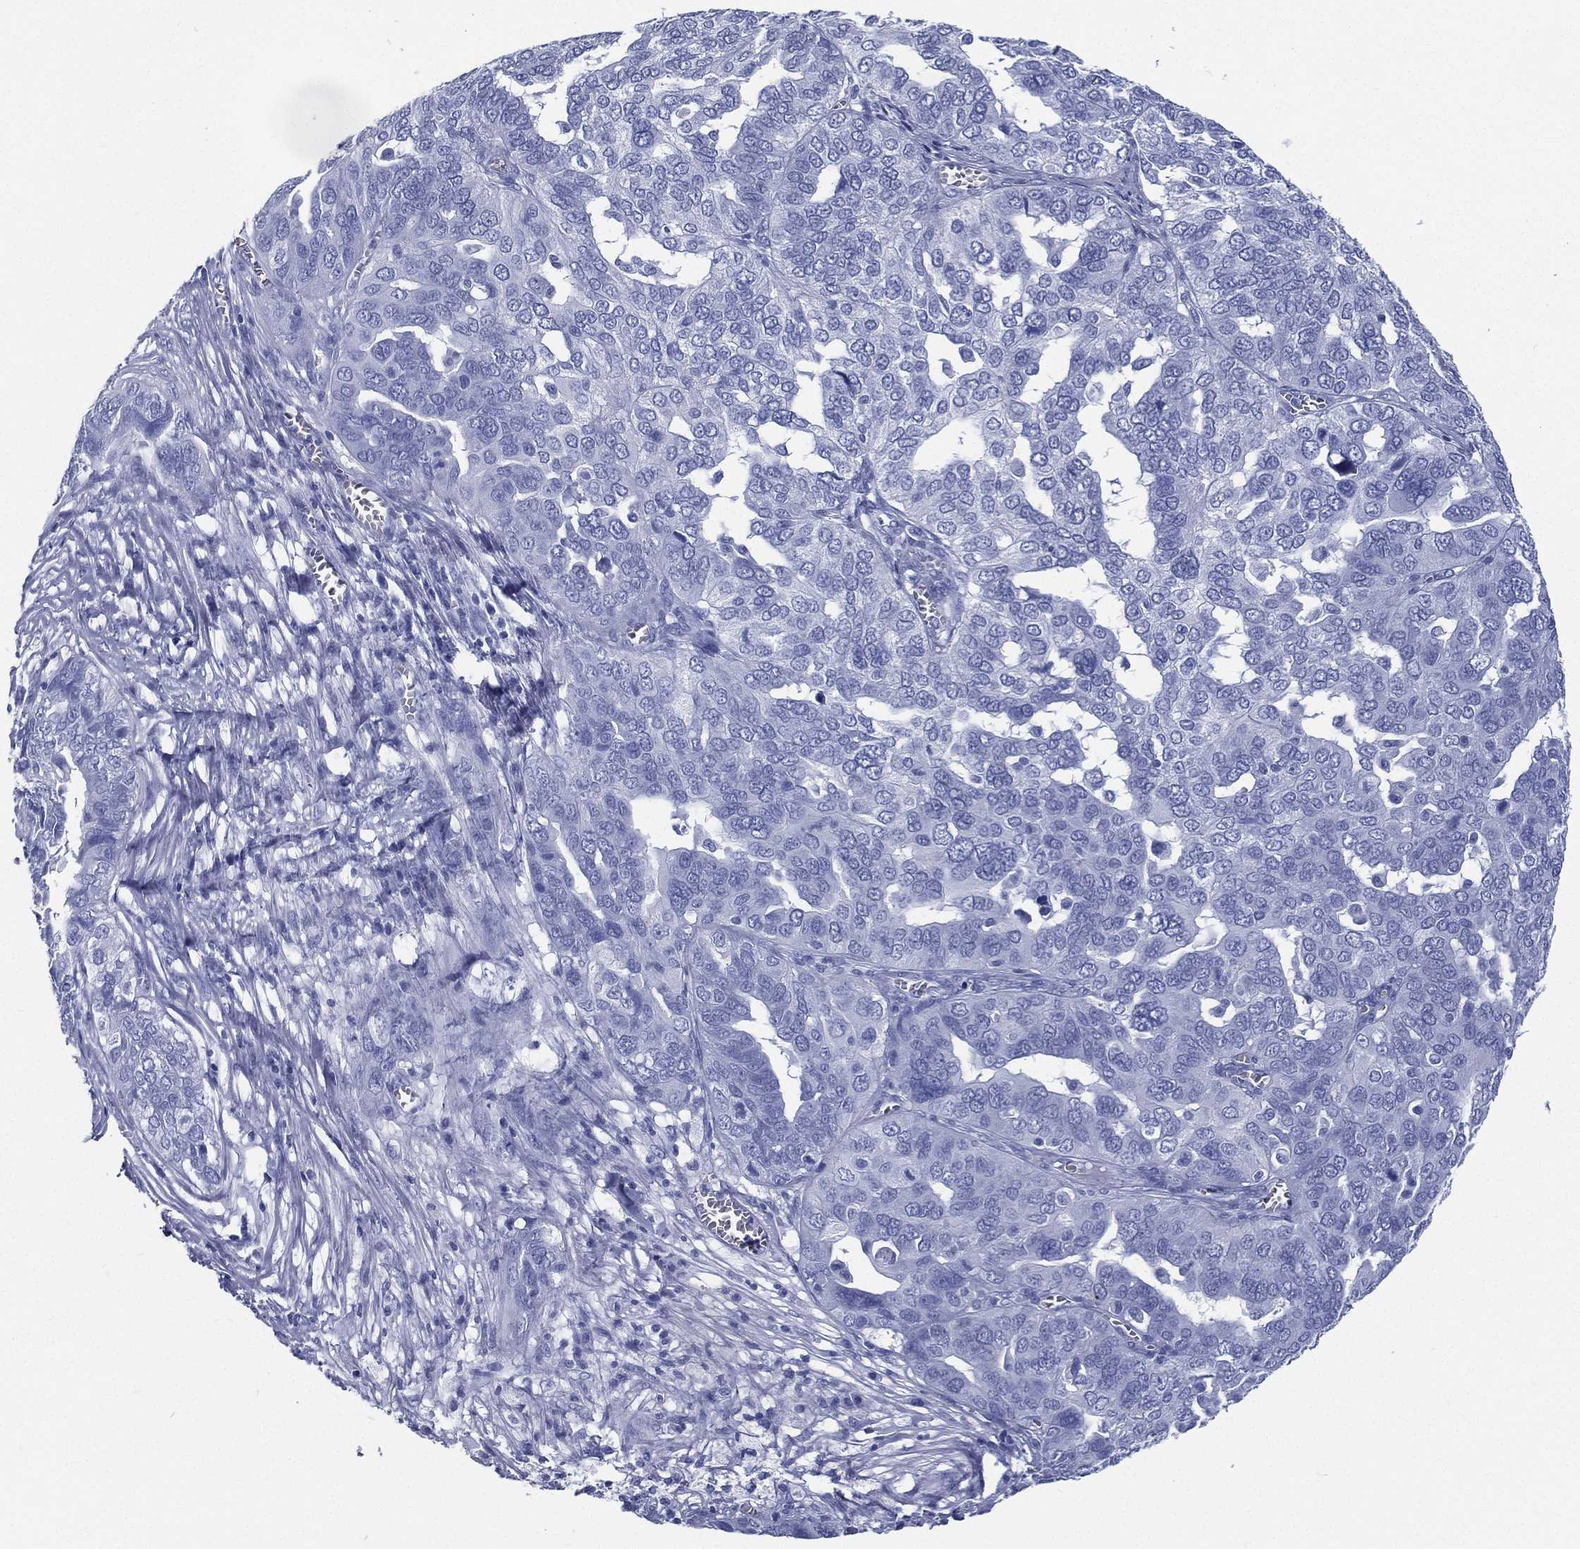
{"staining": {"intensity": "negative", "quantity": "none", "location": "none"}, "tissue": "ovarian cancer", "cell_type": "Tumor cells", "image_type": "cancer", "snomed": [{"axis": "morphology", "description": "Carcinoma, endometroid"}, {"axis": "topography", "description": "Soft tissue"}, {"axis": "topography", "description": "Ovary"}], "caption": "Tumor cells show no significant protein staining in ovarian cancer.", "gene": "RSPH4A", "patient": {"sex": "female", "age": 52}}